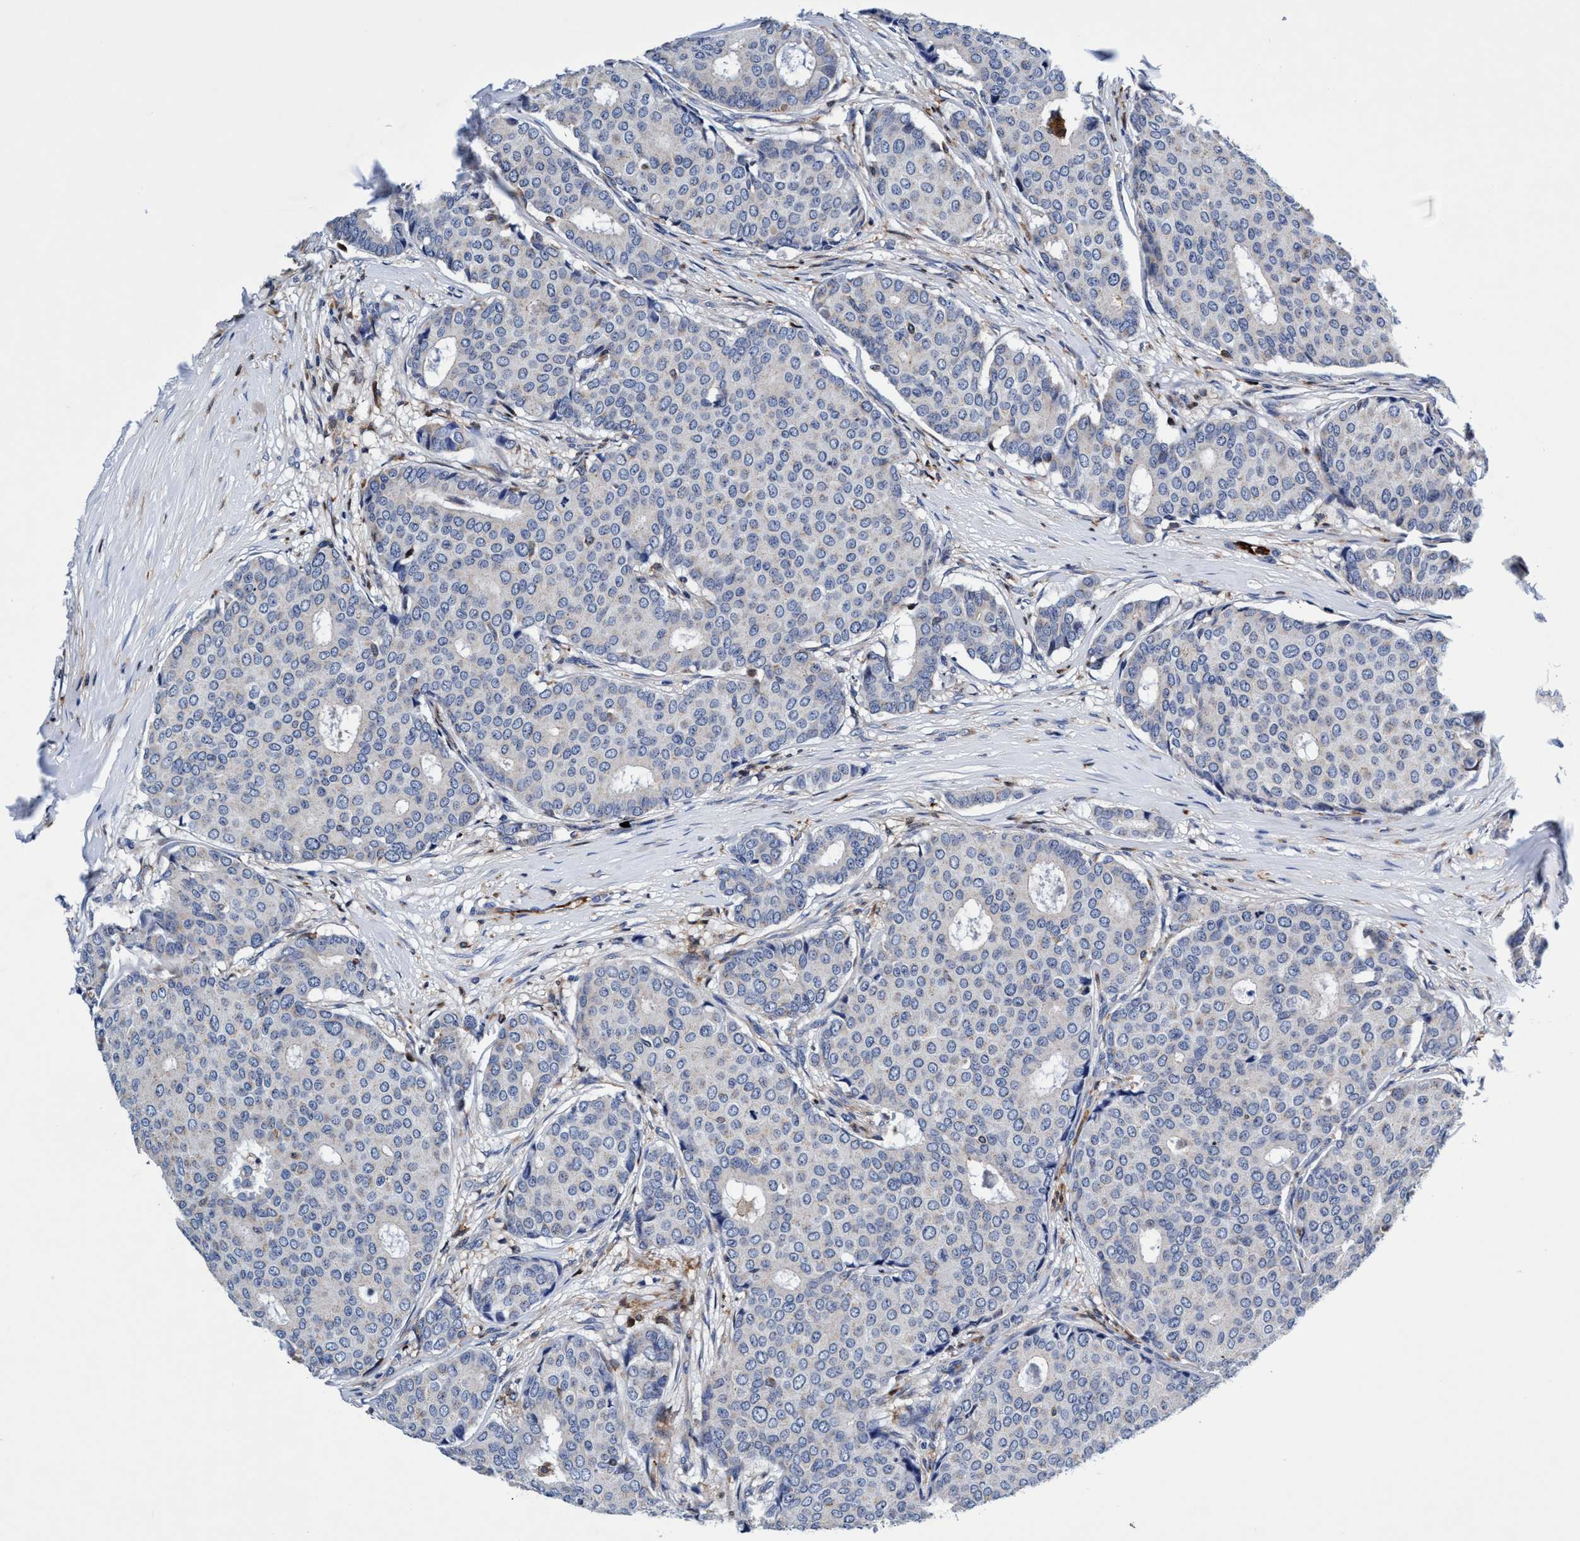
{"staining": {"intensity": "negative", "quantity": "none", "location": "none"}, "tissue": "breast cancer", "cell_type": "Tumor cells", "image_type": "cancer", "snomed": [{"axis": "morphology", "description": "Duct carcinoma"}, {"axis": "topography", "description": "Breast"}], "caption": "Breast cancer stained for a protein using immunohistochemistry (IHC) exhibits no staining tumor cells.", "gene": "UBALD2", "patient": {"sex": "female", "age": 75}}